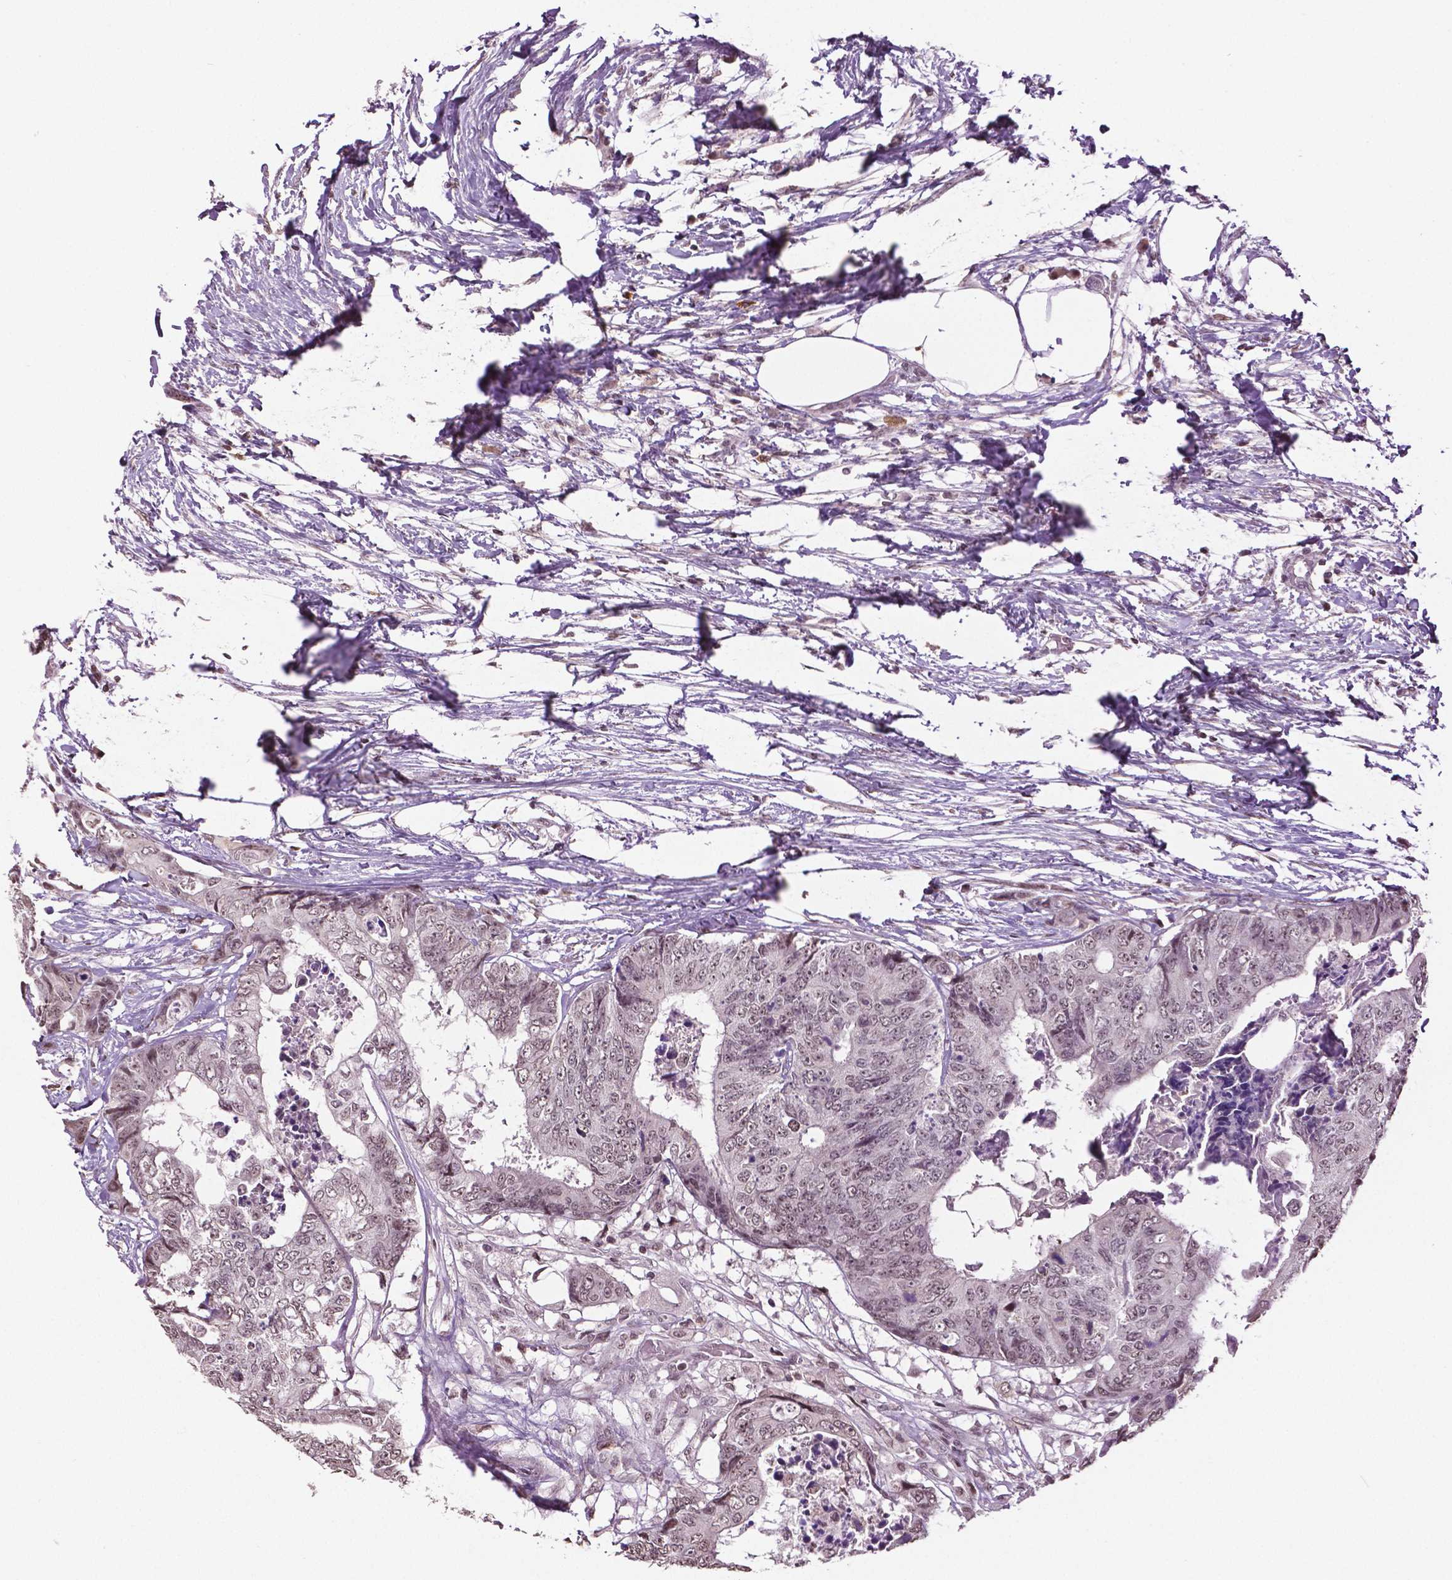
{"staining": {"intensity": "weak", "quantity": ">75%", "location": "nuclear"}, "tissue": "colorectal cancer", "cell_type": "Tumor cells", "image_type": "cancer", "snomed": [{"axis": "morphology", "description": "Adenocarcinoma, NOS"}, {"axis": "topography", "description": "Colon"}], "caption": "Tumor cells reveal weak nuclear staining in about >75% of cells in colorectal adenocarcinoma.", "gene": "DLX5", "patient": {"sex": "female", "age": 48}}